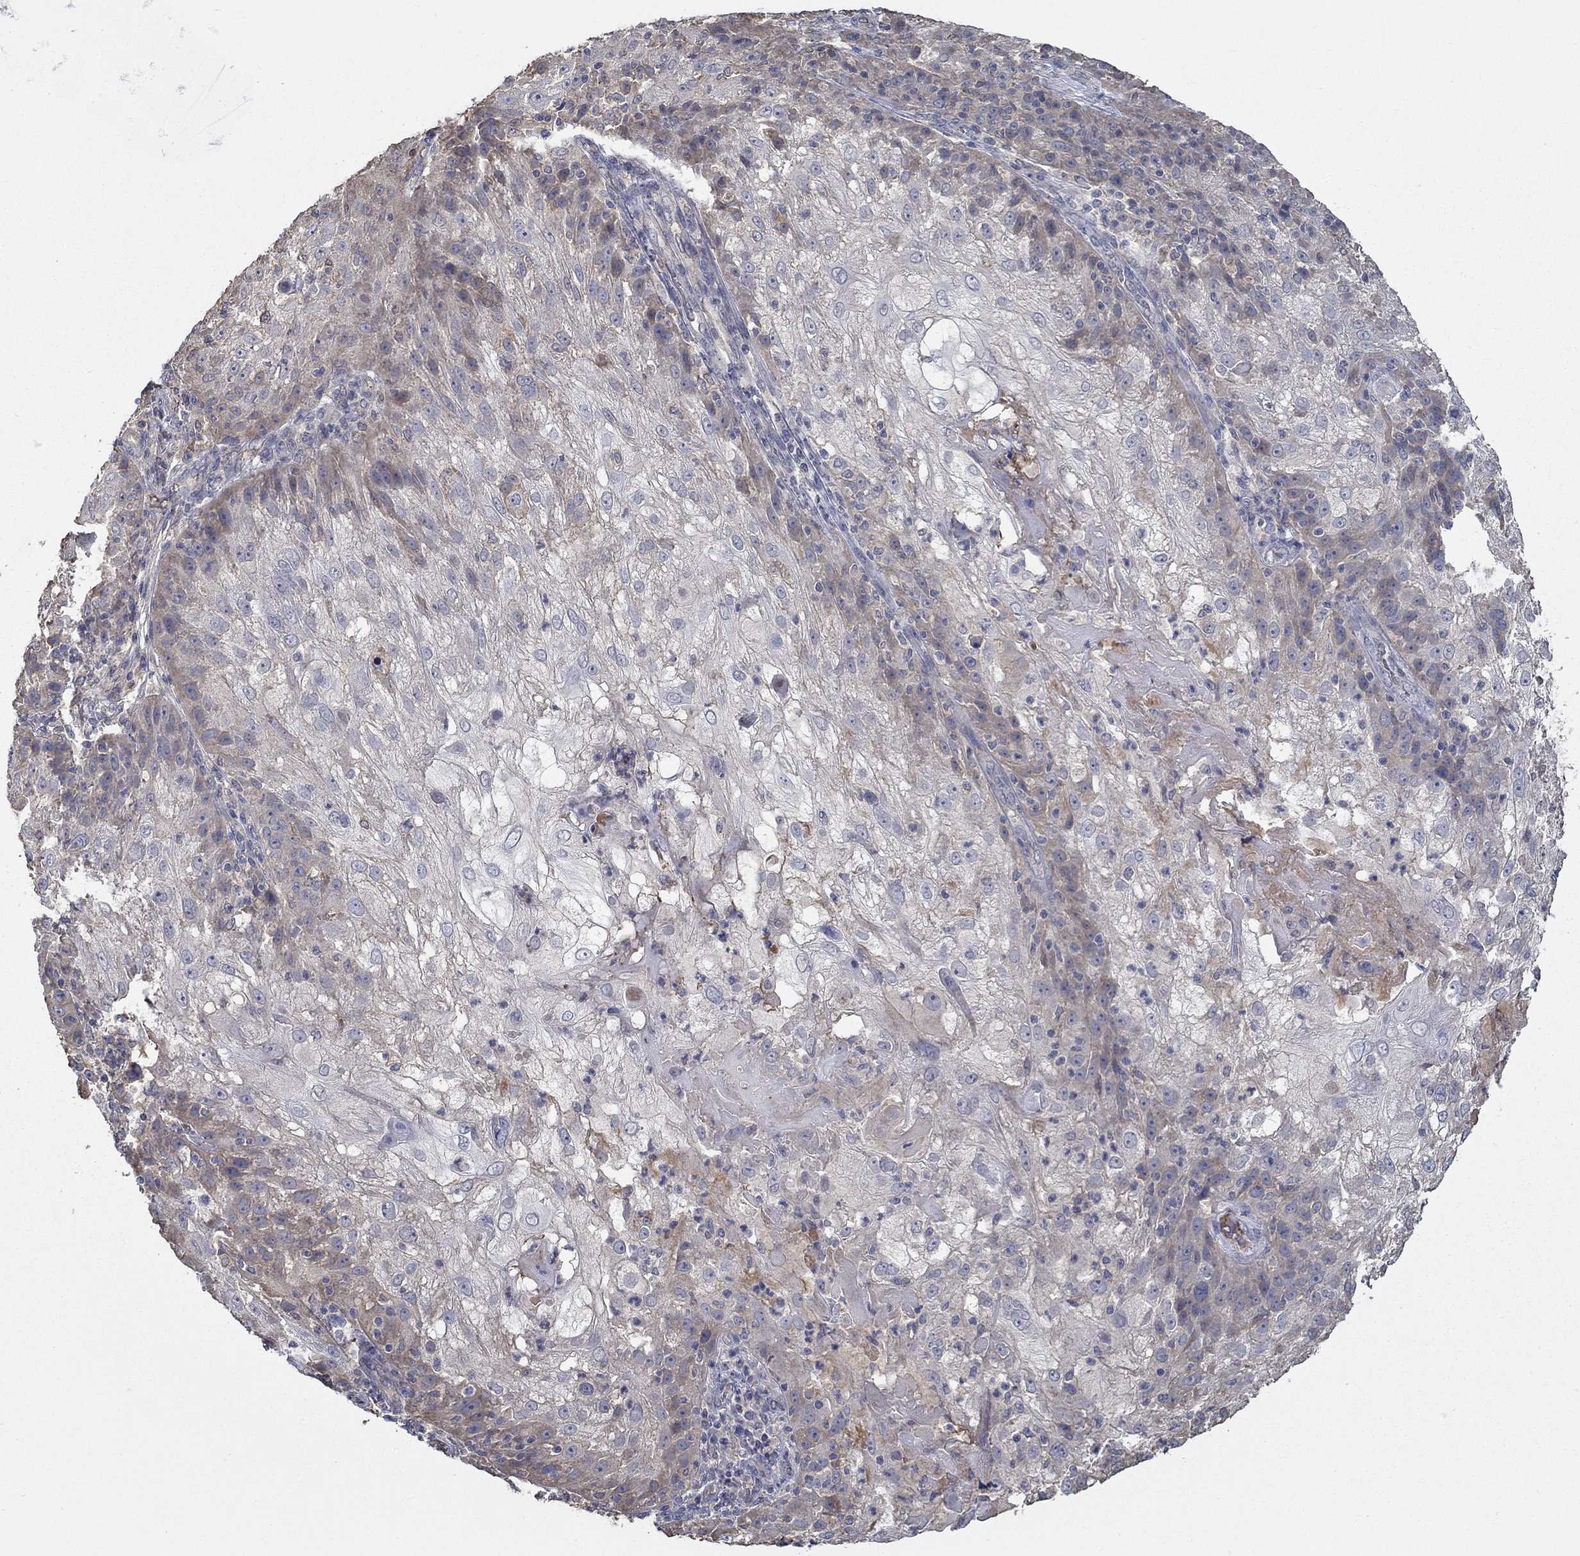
{"staining": {"intensity": "weak", "quantity": "<25%", "location": "cytoplasmic/membranous"}, "tissue": "skin cancer", "cell_type": "Tumor cells", "image_type": "cancer", "snomed": [{"axis": "morphology", "description": "Normal tissue, NOS"}, {"axis": "morphology", "description": "Squamous cell carcinoma, NOS"}, {"axis": "topography", "description": "Skin"}], "caption": "Immunohistochemistry of human skin squamous cell carcinoma displays no expression in tumor cells.", "gene": "IL10", "patient": {"sex": "female", "age": 83}}